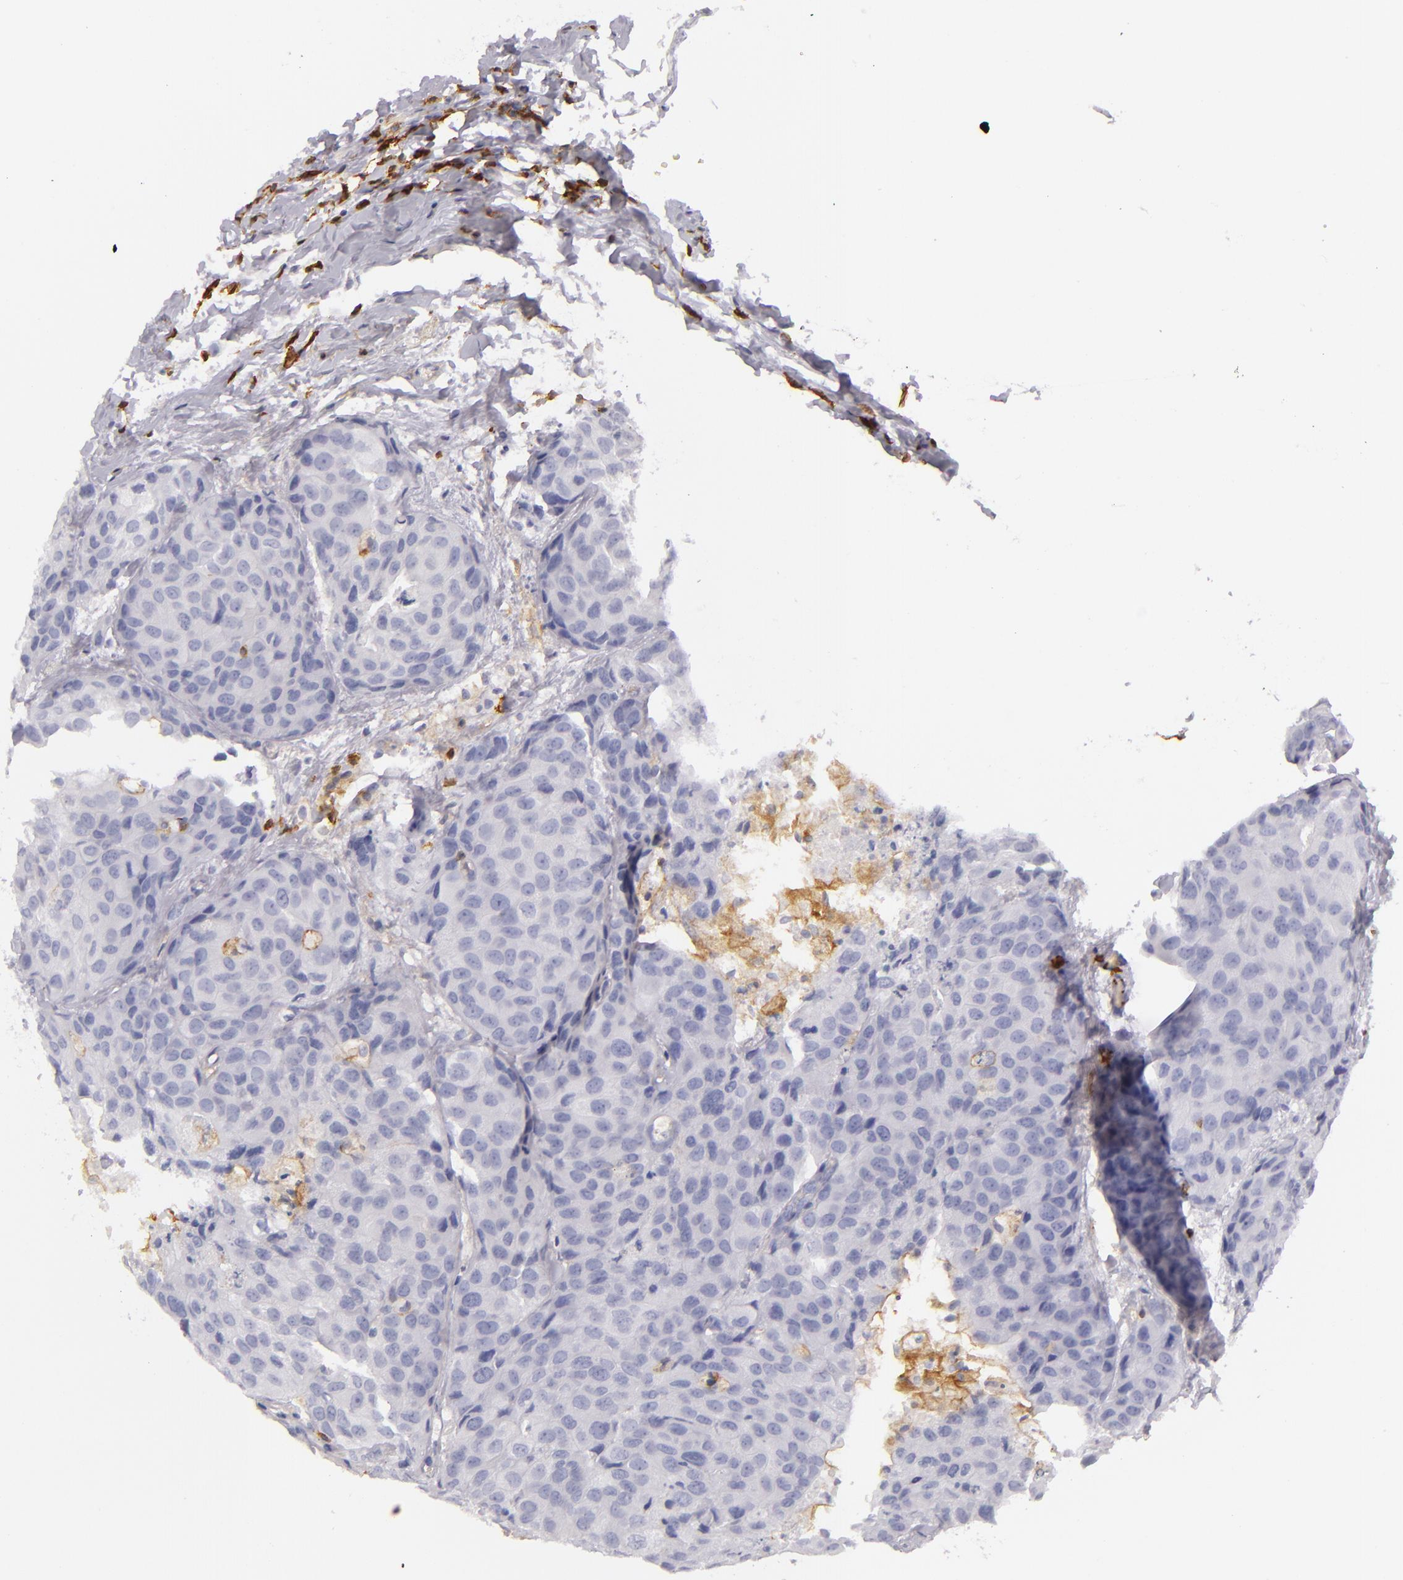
{"staining": {"intensity": "negative", "quantity": "none", "location": "none"}, "tissue": "breast cancer", "cell_type": "Tumor cells", "image_type": "cancer", "snomed": [{"axis": "morphology", "description": "Duct carcinoma"}, {"axis": "topography", "description": "Breast"}], "caption": "Human breast intraductal carcinoma stained for a protein using IHC demonstrates no expression in tumor cells.", "gene": "LAT", "patient": {"sex": "female", "age": 68}}